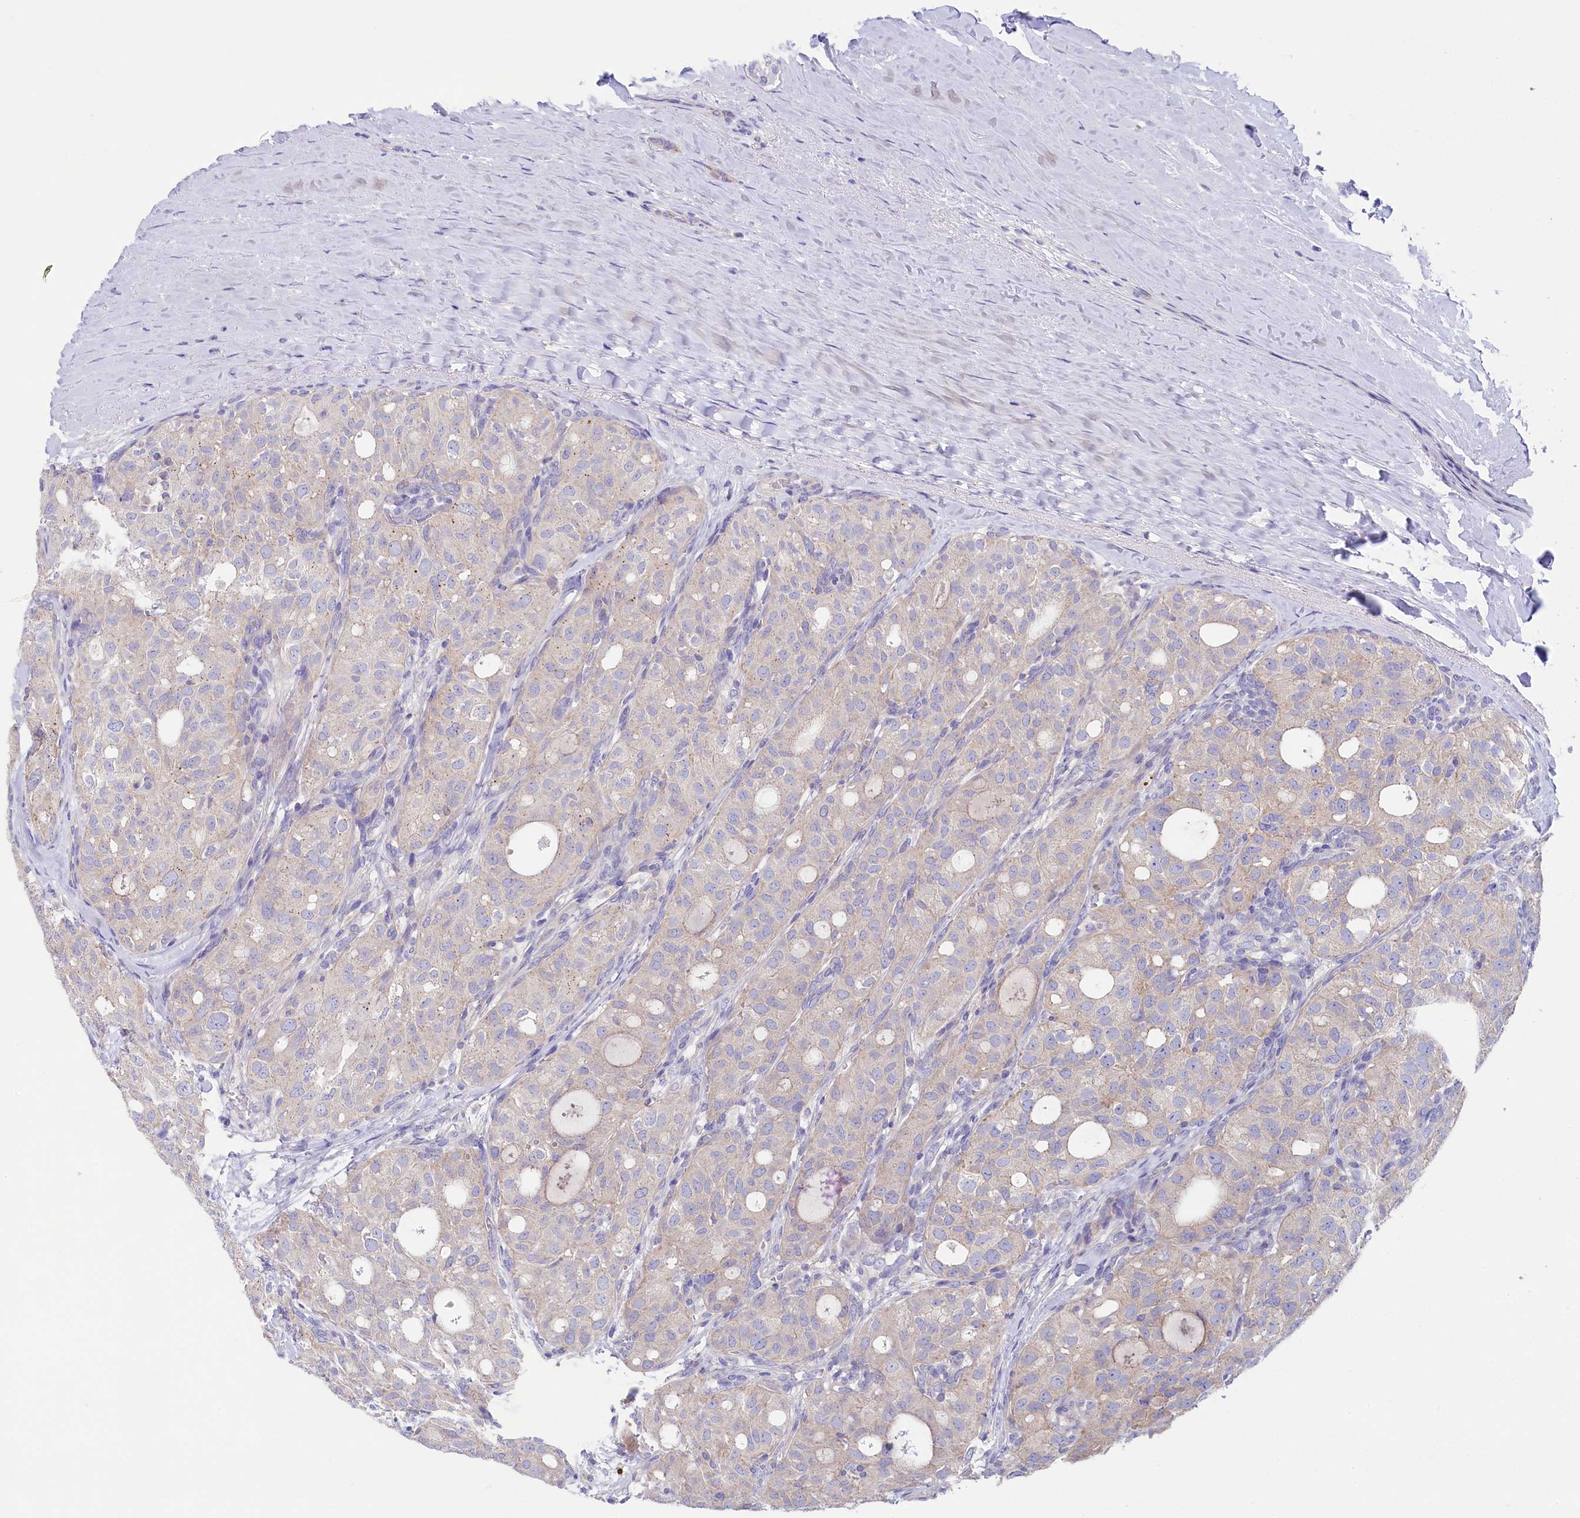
{"staining": {"intensity": "weak", "quantity": "<25%", "location": "cytoplasmic/membranous"}, "tissue": "thyroid cancer", "cell_type": "Tumor cells", "image_type": "cancer", "snomed": [{"axis": "morphology", "description": "Follicular adenoma carcinoma, NOS"}, {"axis": "topography", "description": "Thyroid gland"}], "caption": "This is an immunohistochemistry (IHC) micrograph of human thyroid cancer (follicular adenoma carcinoma). There is no staining in tumor cells.", "gene": "VPS26B", "patient": {"sex": "male", "age": 75}}